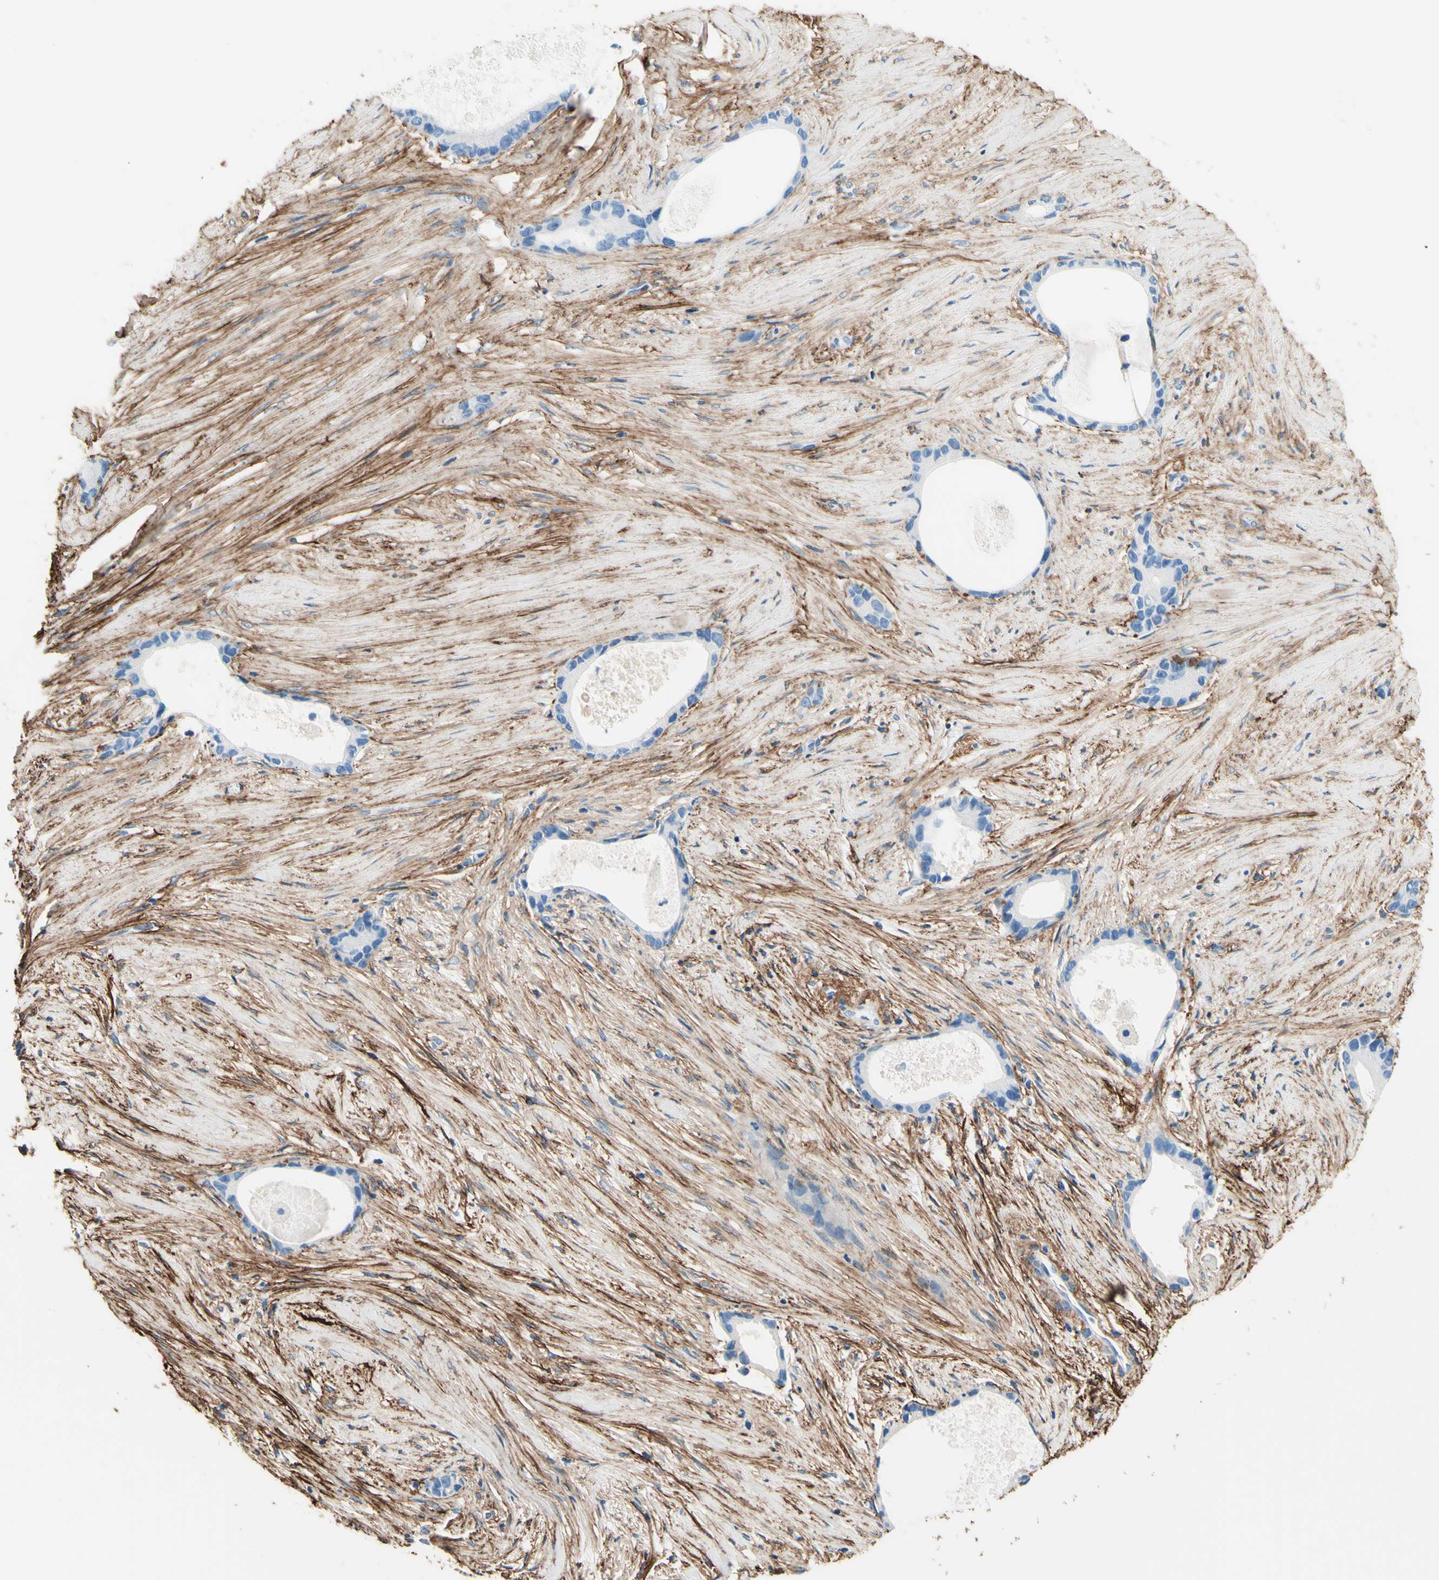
{"staining": {"intensity": "negative", "quantity": "none", "location": "none"}, "tissue": "liver cancer", "cell_type": "Tumor cells", "image_type": "cancer", "snomed": [{"axis": "morphology", "description": "Cholangiocarcinoma"}, {"axis": "topography", "description": "Liver"}], "caption": "This is an immunohistochemistry (IHC) histopathology image of human liver cancer. There is no positivity in tumor cells.", "gene": "MFAP5", "patient": {"sex": "female", "age": 55}}